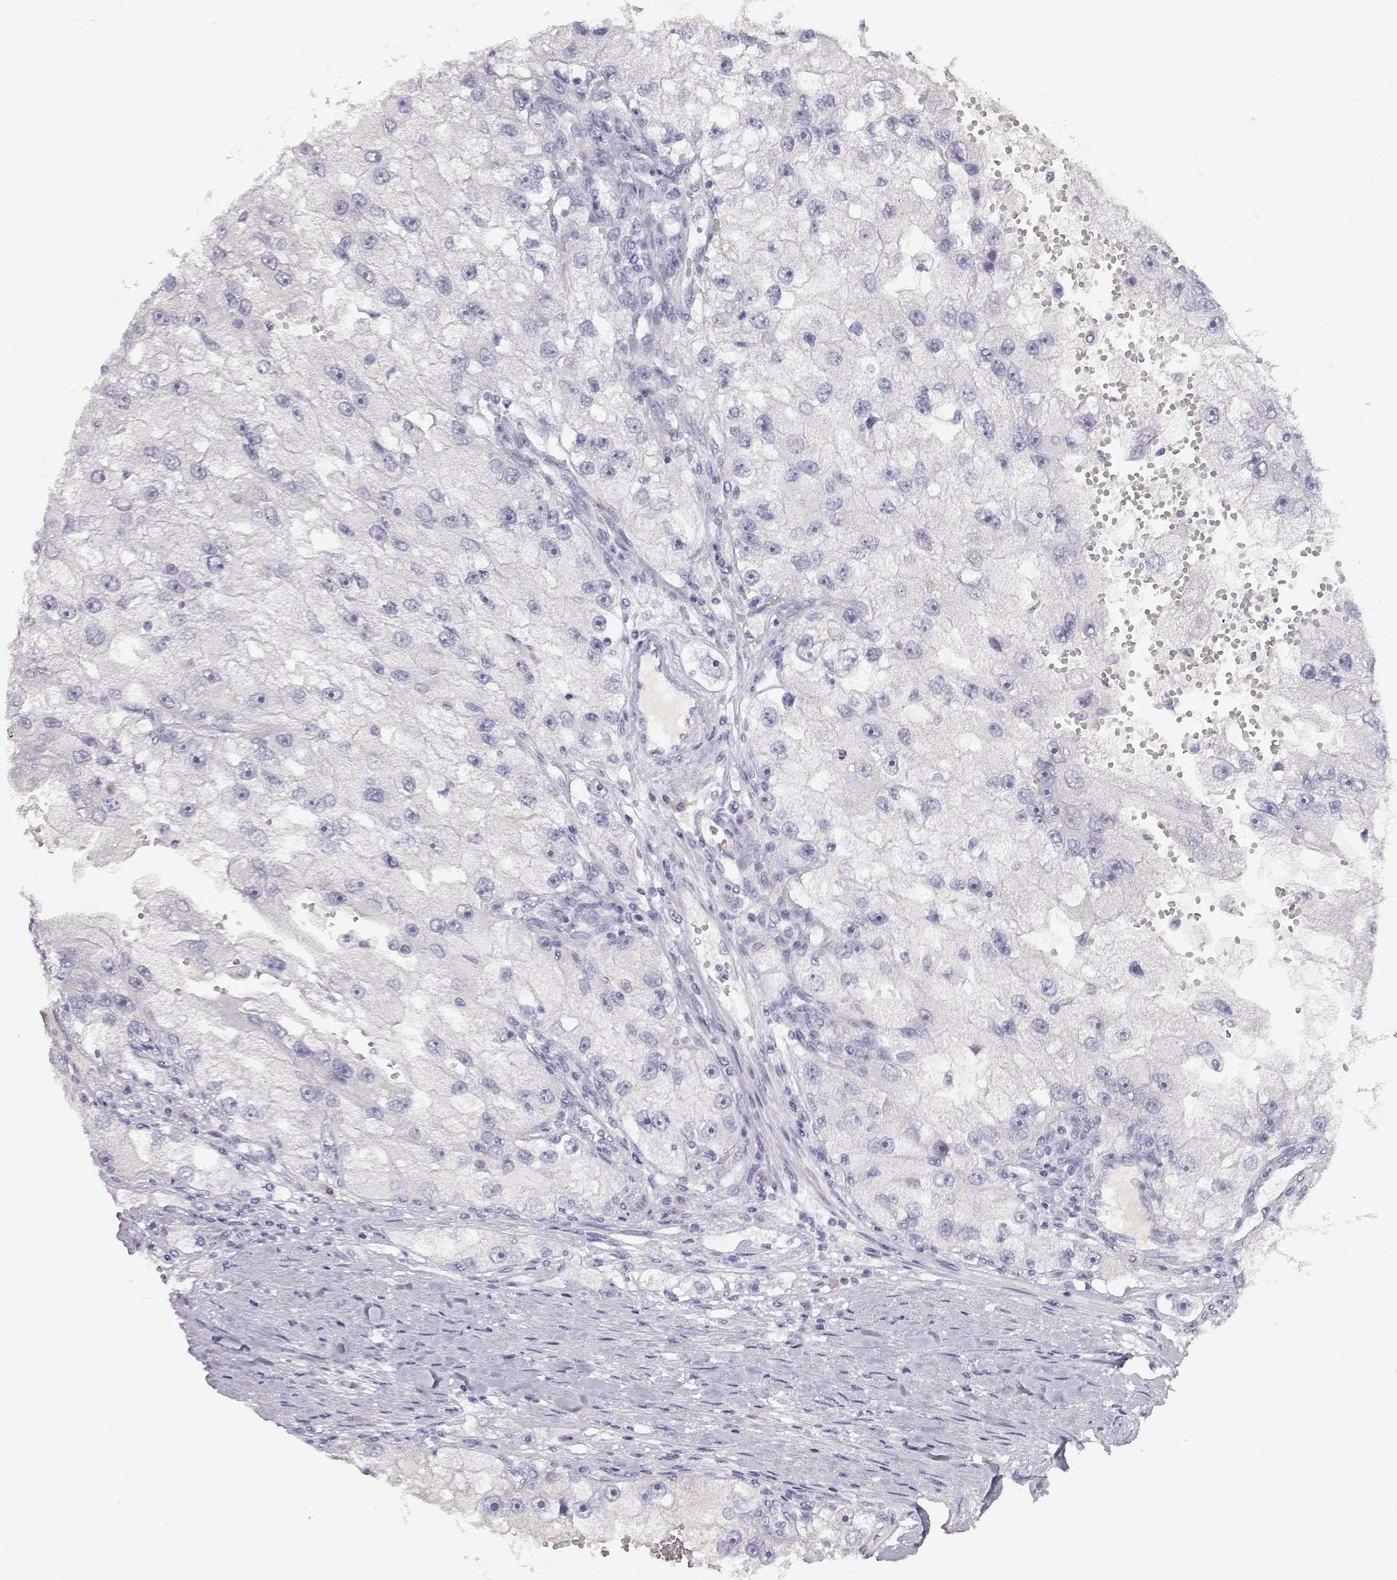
{"staining": {"intensity": "negative", "quantity": "none", "location": "none"}, "tissue": "renal cancer", "cell_type": "Tumor cells", "image_type": "cancer", "snomed": [{"axis": "morphology", "description": "Adenocarcinoma, NOS"}, {"axis": "topography", "description": "Kidney"}], "caption": "Human adenocarcinoma (renal) stained for a protein using immunohistochemistry demonstrates no expression in tumor cells.", "gene": "GPR174", "patient": {"sex": "male", "age": 63}}